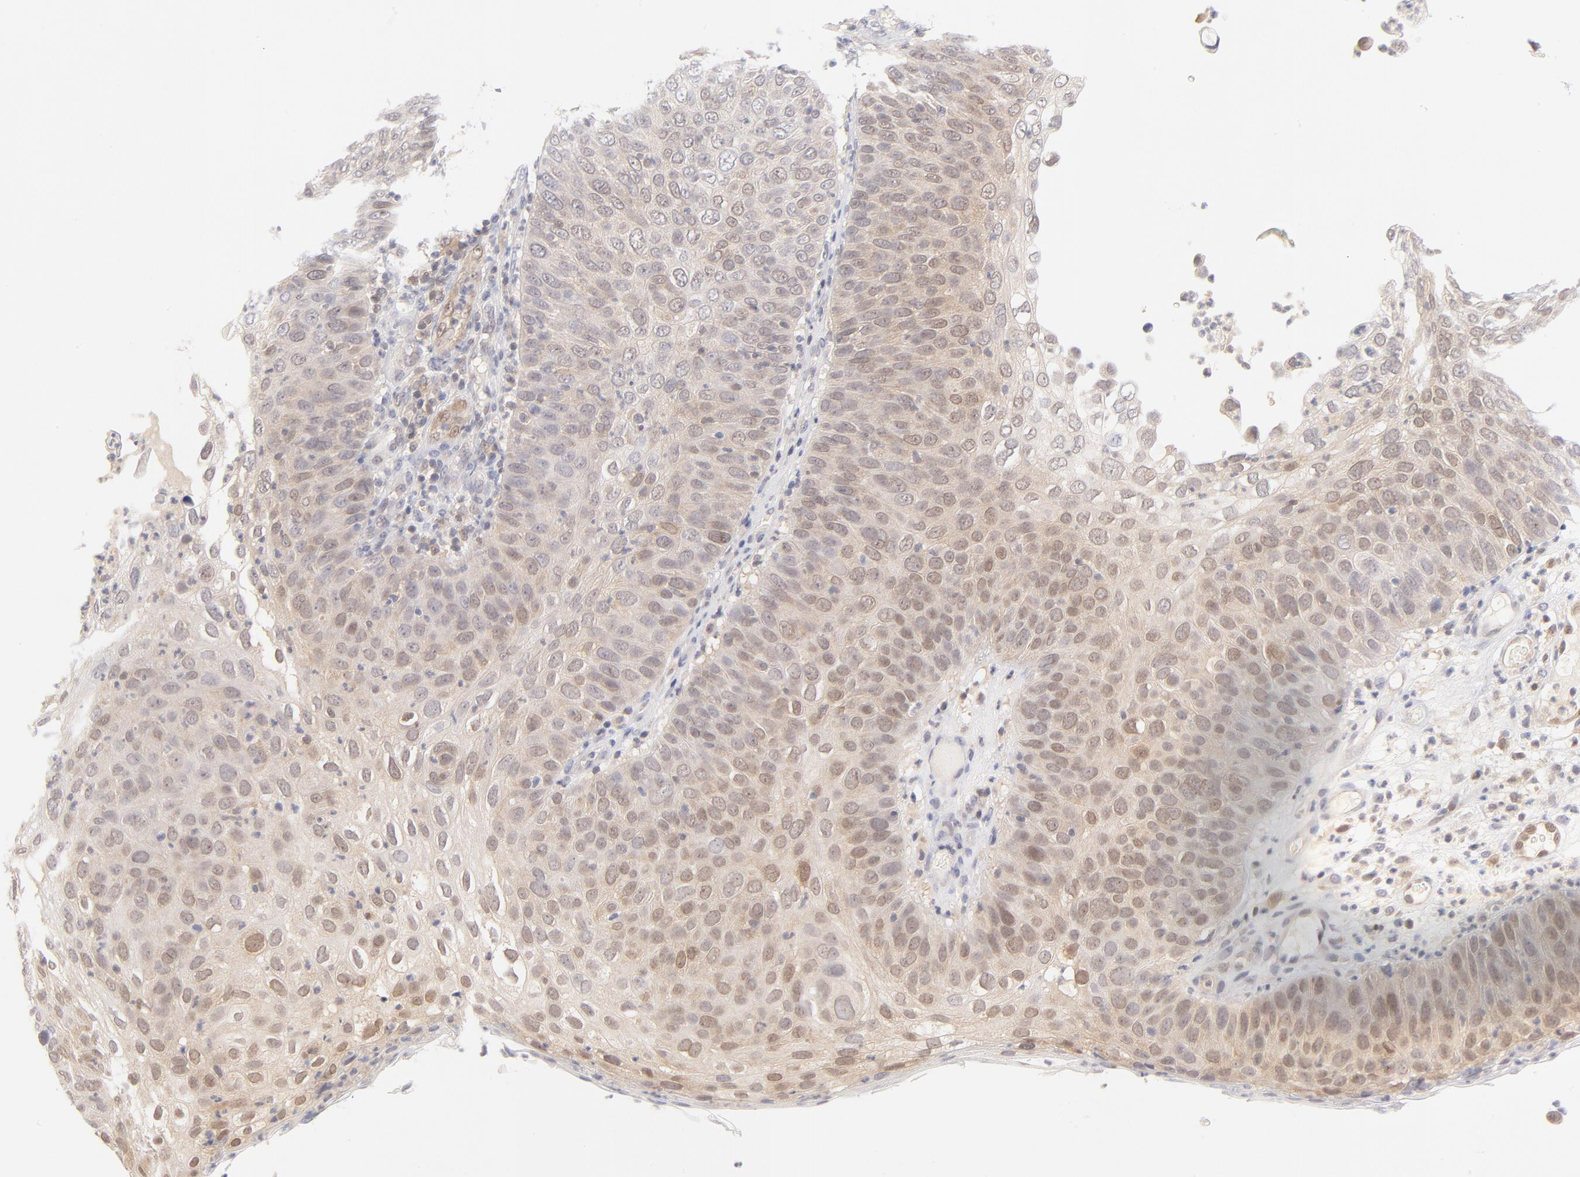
{"staining": {"intensity": "weak", "quantity": "25%-75%", "location": "cytoplasmic/membranous,nuclear"}, "tissue": "skin cancer", "cell_type": "Tumor cells", "image_type": "cancer", "snomed": [{"axis": "morphology", "description": "Squamous cell carcinoma, NOS"}, {"axis": "topography", "description": "Skin"}], "caption": "The micrograph demonstrates immunohistochemical staining of skin cancer (squamous cell carcinoma). There is weak cytoplasmic/membranous and nuclear positivity is present in approximately 25%-75% of tumor cells. (Brightfield microscopy of DAB IHC at high magnification).", "gene": "CASP6", "patient": {"sex": "male", "age": 87}}